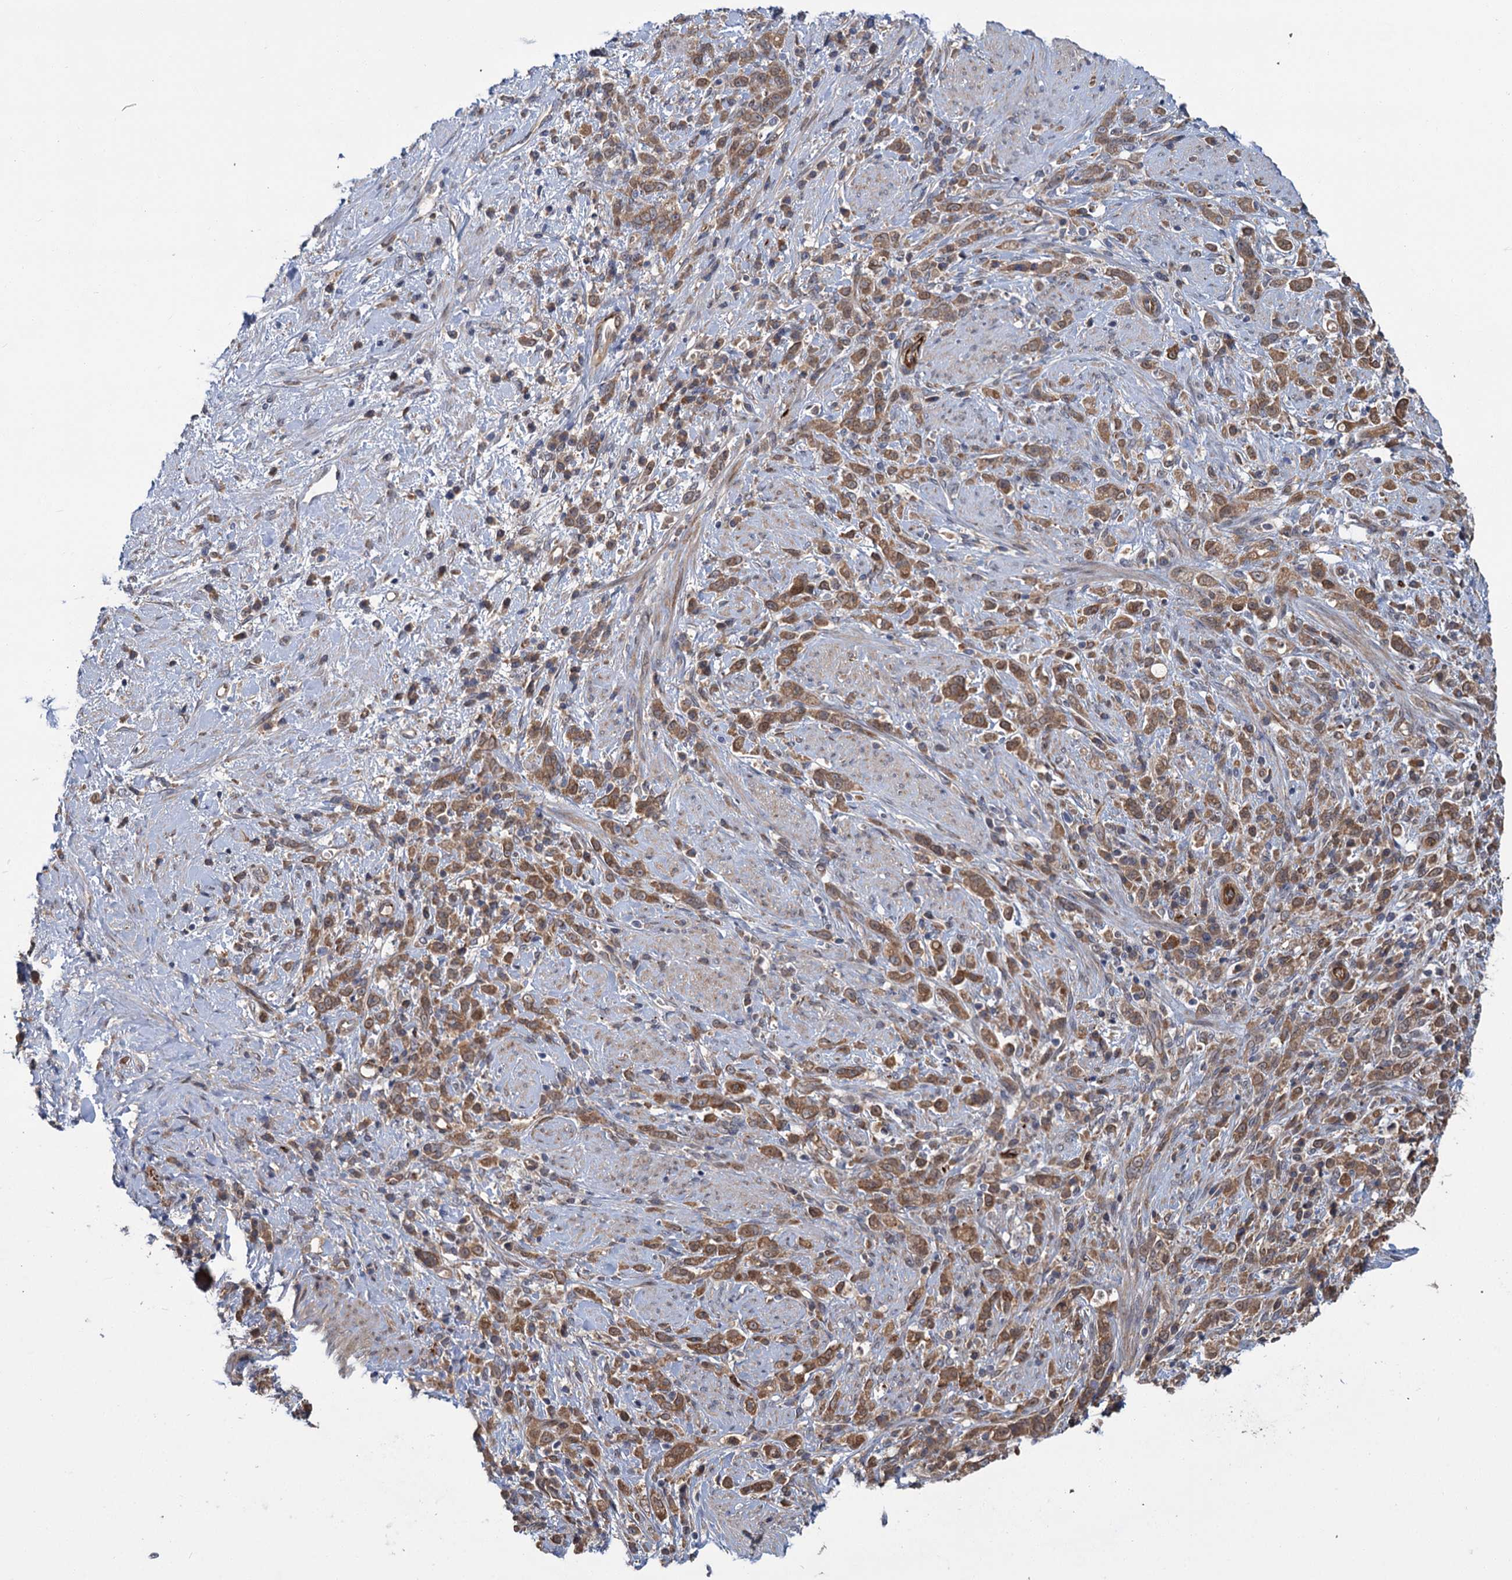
{"staining": {"intensity": "moderate", "quantity": ">75%", "location": "cytoplasmic/membranous"}, "tissue": "stomach cancer", "cell_type": "Tumor cells", "image_type": "cancer", "snomed": [{"axis": "morphology", "description": "Adenocarcinoma, NOS"}, {"axis": "topography", "description": "Stomach"}], "caption": "Stomach cancer (adenocarcinoma) tissue displays moderate cytoplasmic/membranous positivity in about >75% of tumor cells, visualized by immunohistochemistry. The staining was performed using DAB (3,3'-diaminobenzidine), with brown indicating positive protein expression. Nuclei are stained blue with hematoxylin.", "gene": "PKN2", "patient": {"sex": "female", "age": 60}}